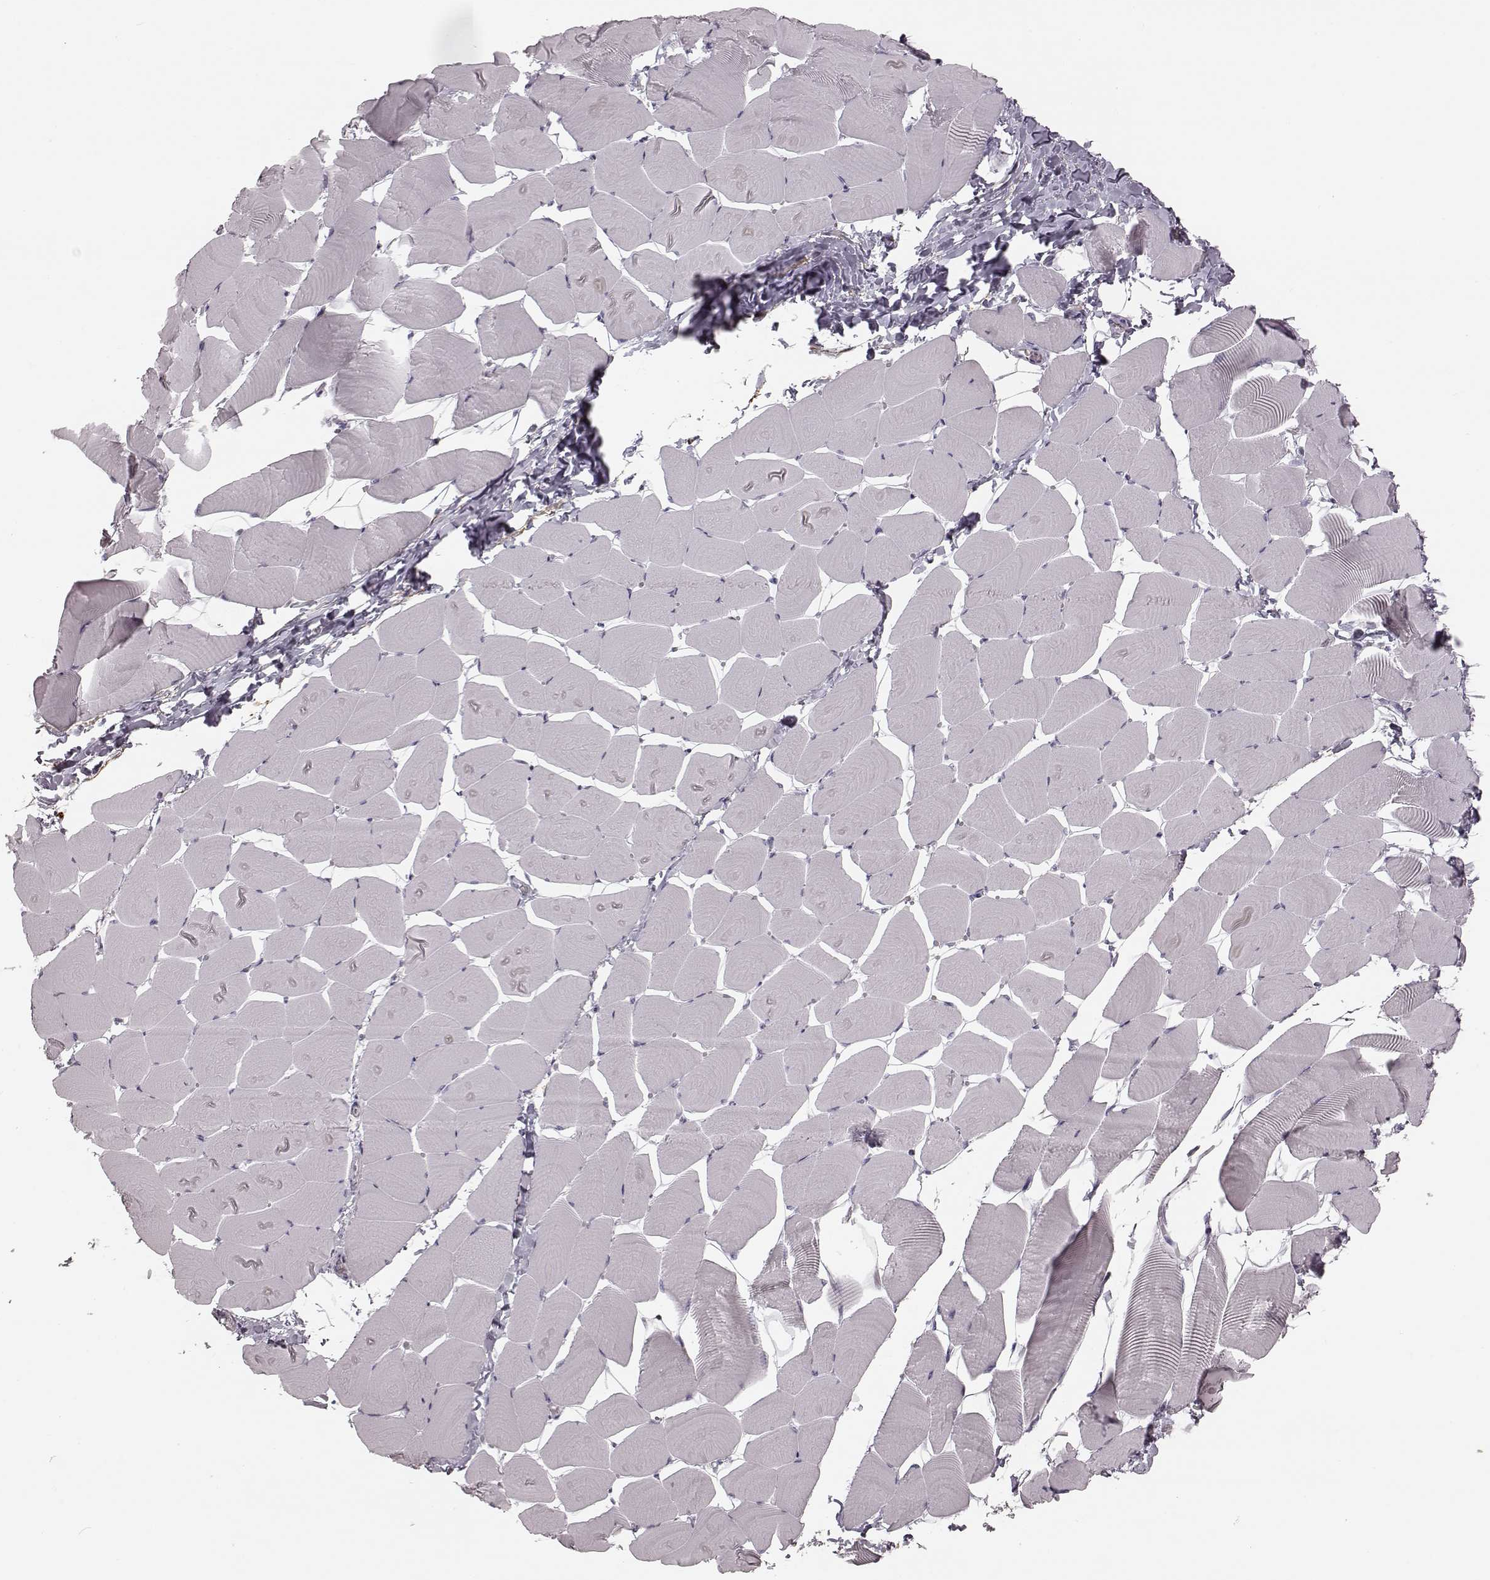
{"staining": {"intensity": "negative", "quantity": "none", "location": "none"}, "tissue": "skeletal muscle", "cell_type": "Myocytes", "image_type": "normal", "snomed": [{"axis": "morphology", "description": "Normal tissue, NOS"}, {"axis": "topography", "description": "Skeletal muscle"}], "caption": "High magnification brightfield microscopy of normal skeletal muscle stained with DAB (brown) and counterstained with hematoxylin (blue): myocytes show no significant positivity. The staining was performed using DAB to visualize the protein expression in brown, while the nuclei were stained in blue with hematoxylin (Magnification: 20x).", "gene": "ZNF433", "patient": {"sex": "male", "age": 25}}